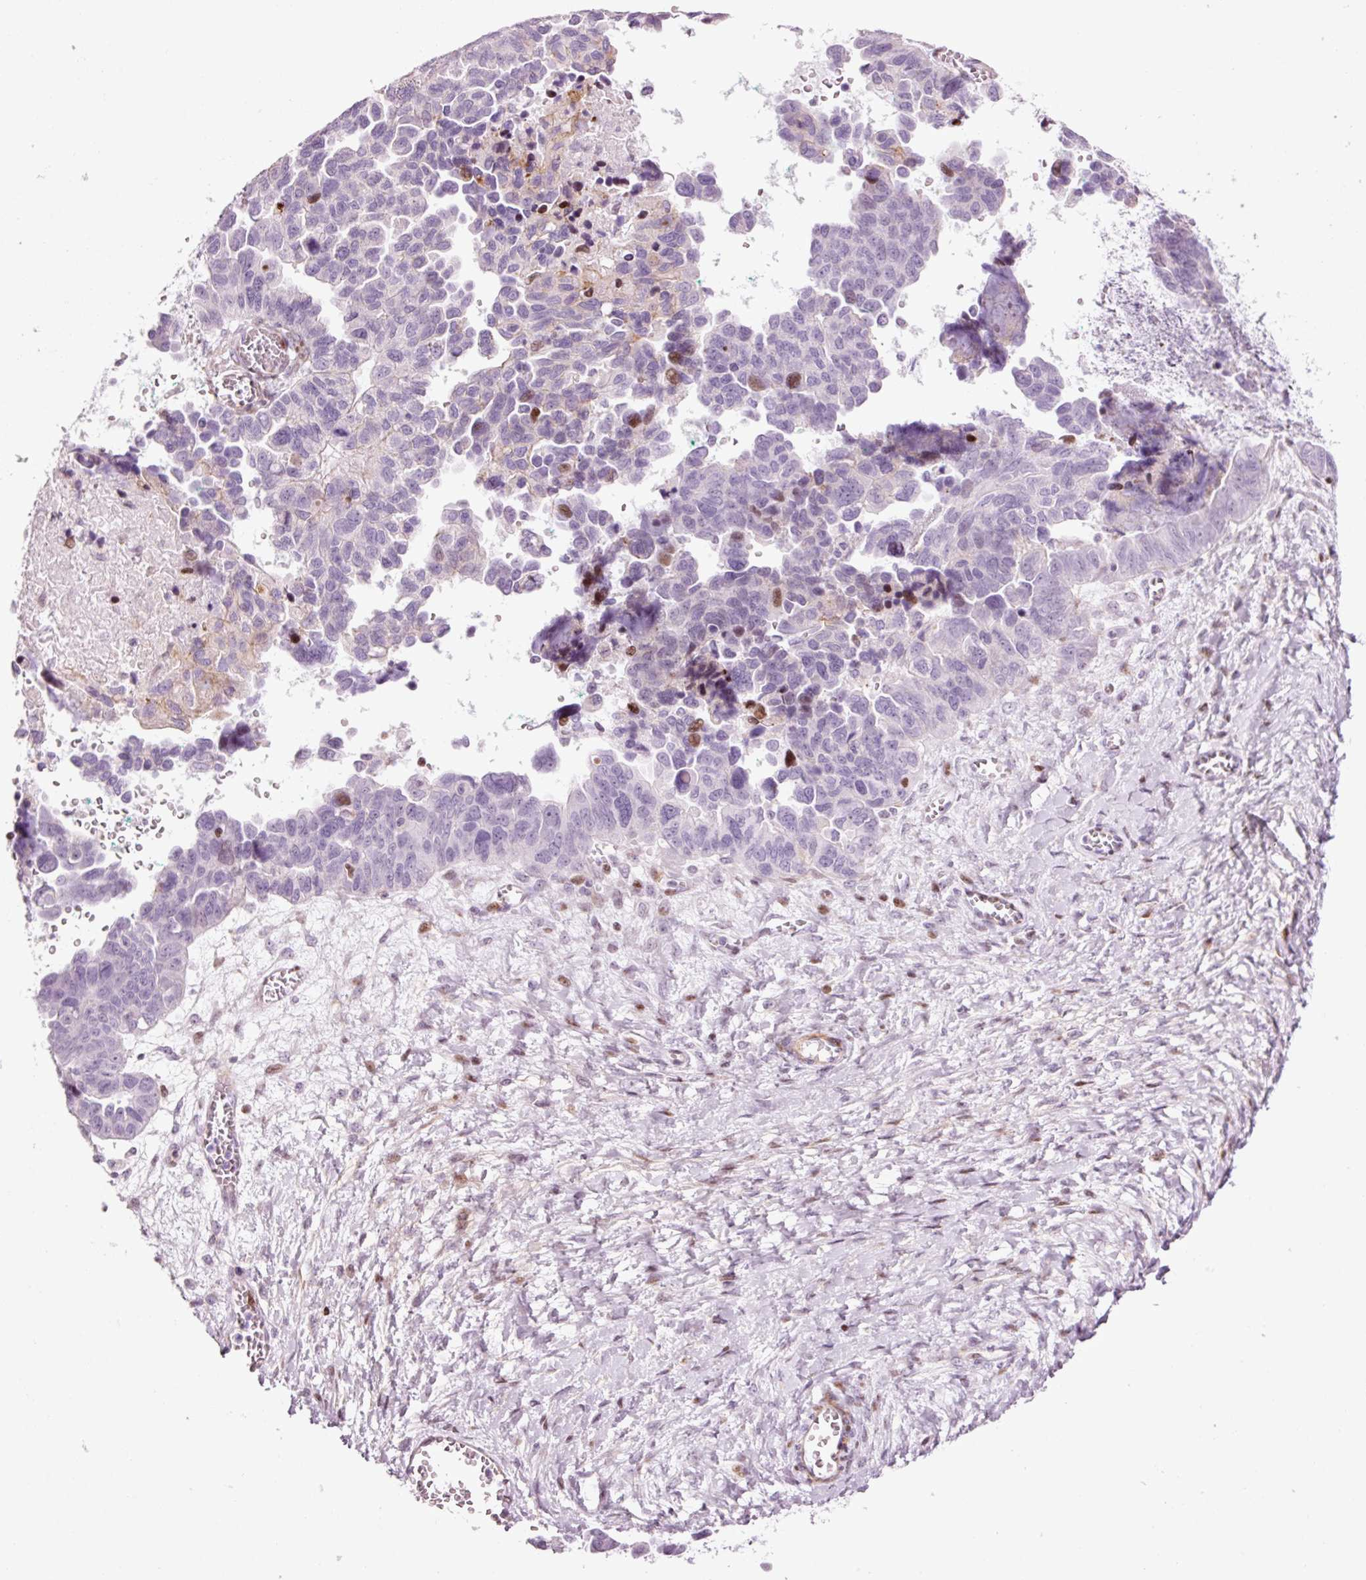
{"staining": {"intensity": "moderate", "quantity": "<25%", "location": "nuclear"}, "tissue": "ovarian cancer", "cell_type": "Tumor cells", "image_type": "cancer", "snomed": [{"axis": "morphology", "description": "Cystadenocarcinoma, serous, NOS"}, {"axis": "topography", "description": "Ovary"}], "caption": "The histopathology image shows staining of ovarian cancer (serous cystadenocarcinoma), revealing moderate nuclear protein positivity (brown color) within tumor cells. (Brightfield microscopy of DAB IHC at high magnification).", "gene": "ANKRD20A1", "patient": {"sex": "female", "age": 64}}